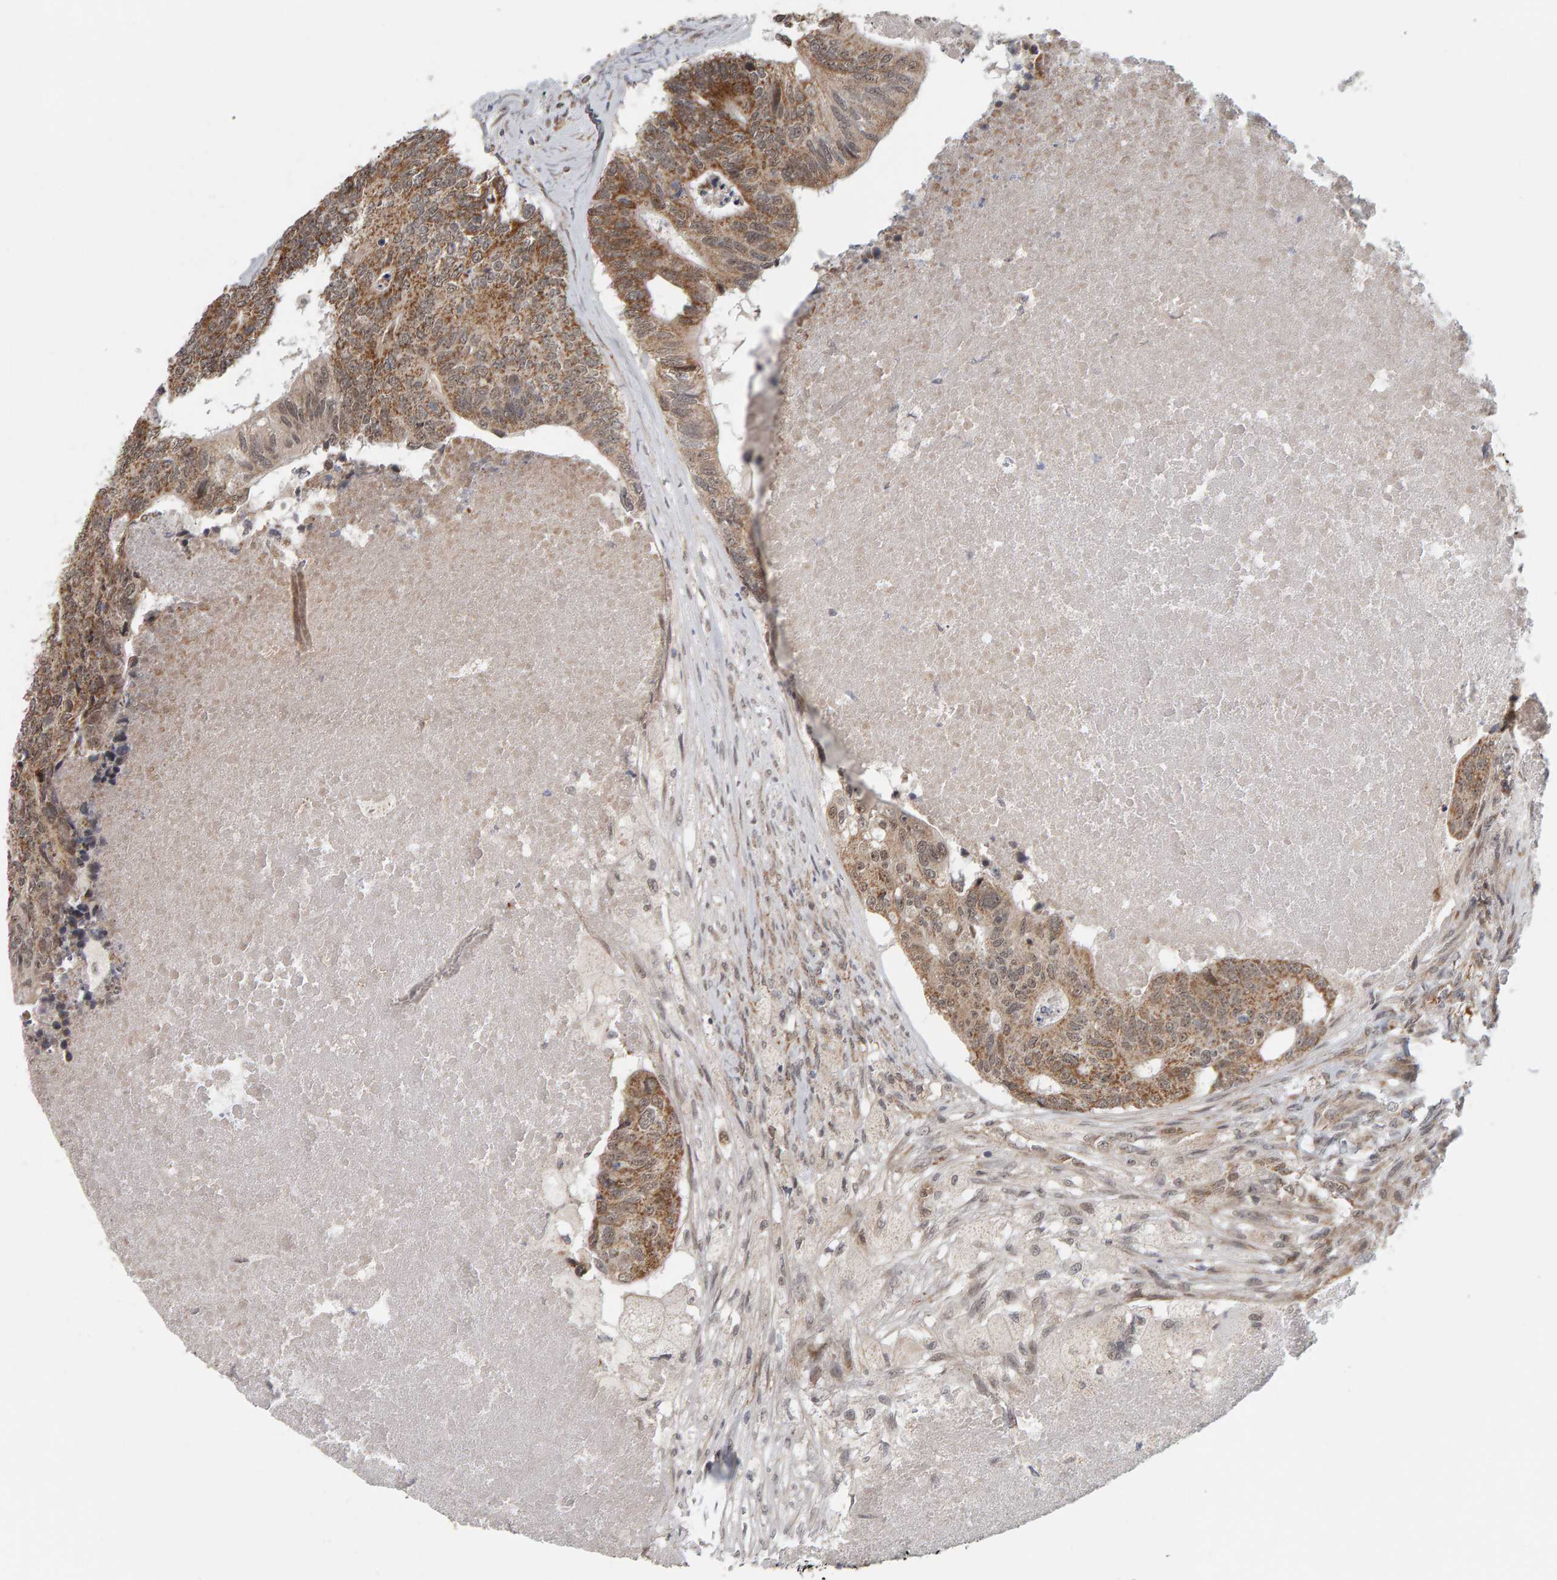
{"staining": {"intensity": "moderate", "quantity": ">75%", "location": "cytoplasmic/membranous,nuclear"}, "tissue": "colorectal cancer", "cell_type": "Tumor cells", "image_type": "cancer", "snomed": [{"axis": "morphology", "description": "Adenocarcinoma, NOS"}, {"axis": "topography", "description": "Colon"}], "caption": "IHC photomicrograph of neoplastic tissue: human colorectal cancer (adenocarcinoma) stained using IHC displays medium levels of moderate protein expression localized specifically in the cytoplasmic/membranous and nuclear of tumor cells, appearing as a cytoplasmic/membranous and nuclear brown color.", "gene": "DAP3", "patient": {"sex": "female", "age": 67}}